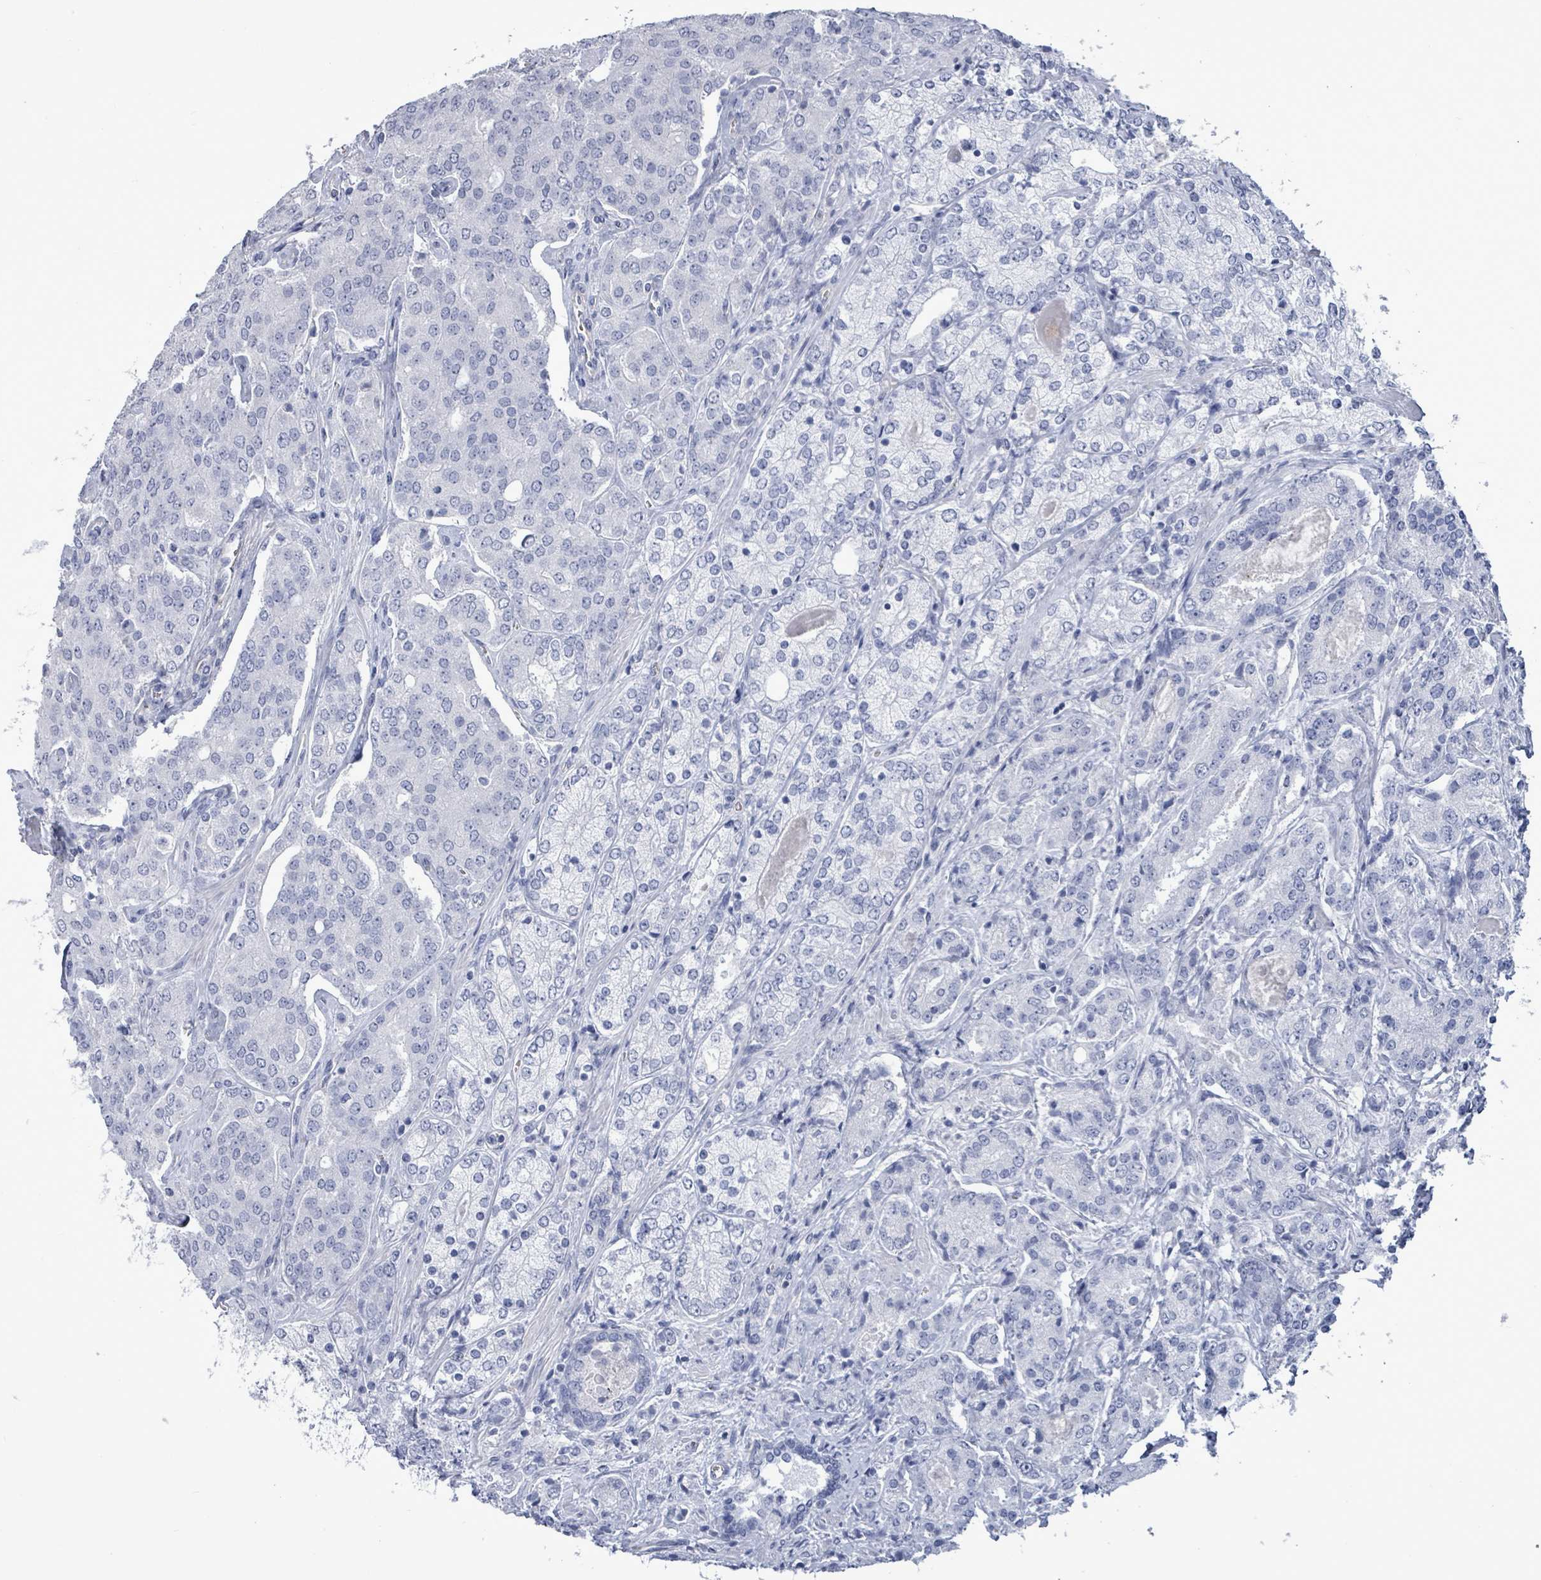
{"staining": {"intensity": "negative", "quantity": "none", "location": "none"}, "tissue": "prostate cancer", "cell_type": "Tumor cells", "image_type": "cancer", "snomed": [{"axis": "morphology", "description": "Adenocarcinoma, High grade"}, {"axis": "topography", "description": "Prostate"}], "caption": "High-grade adenocarcinoma (prostate) was stained to show a protein in brown. There is no significant staining in tumor cells.", "gene": "CT45A5", "patient": {"sex": "male", "age": 63}}